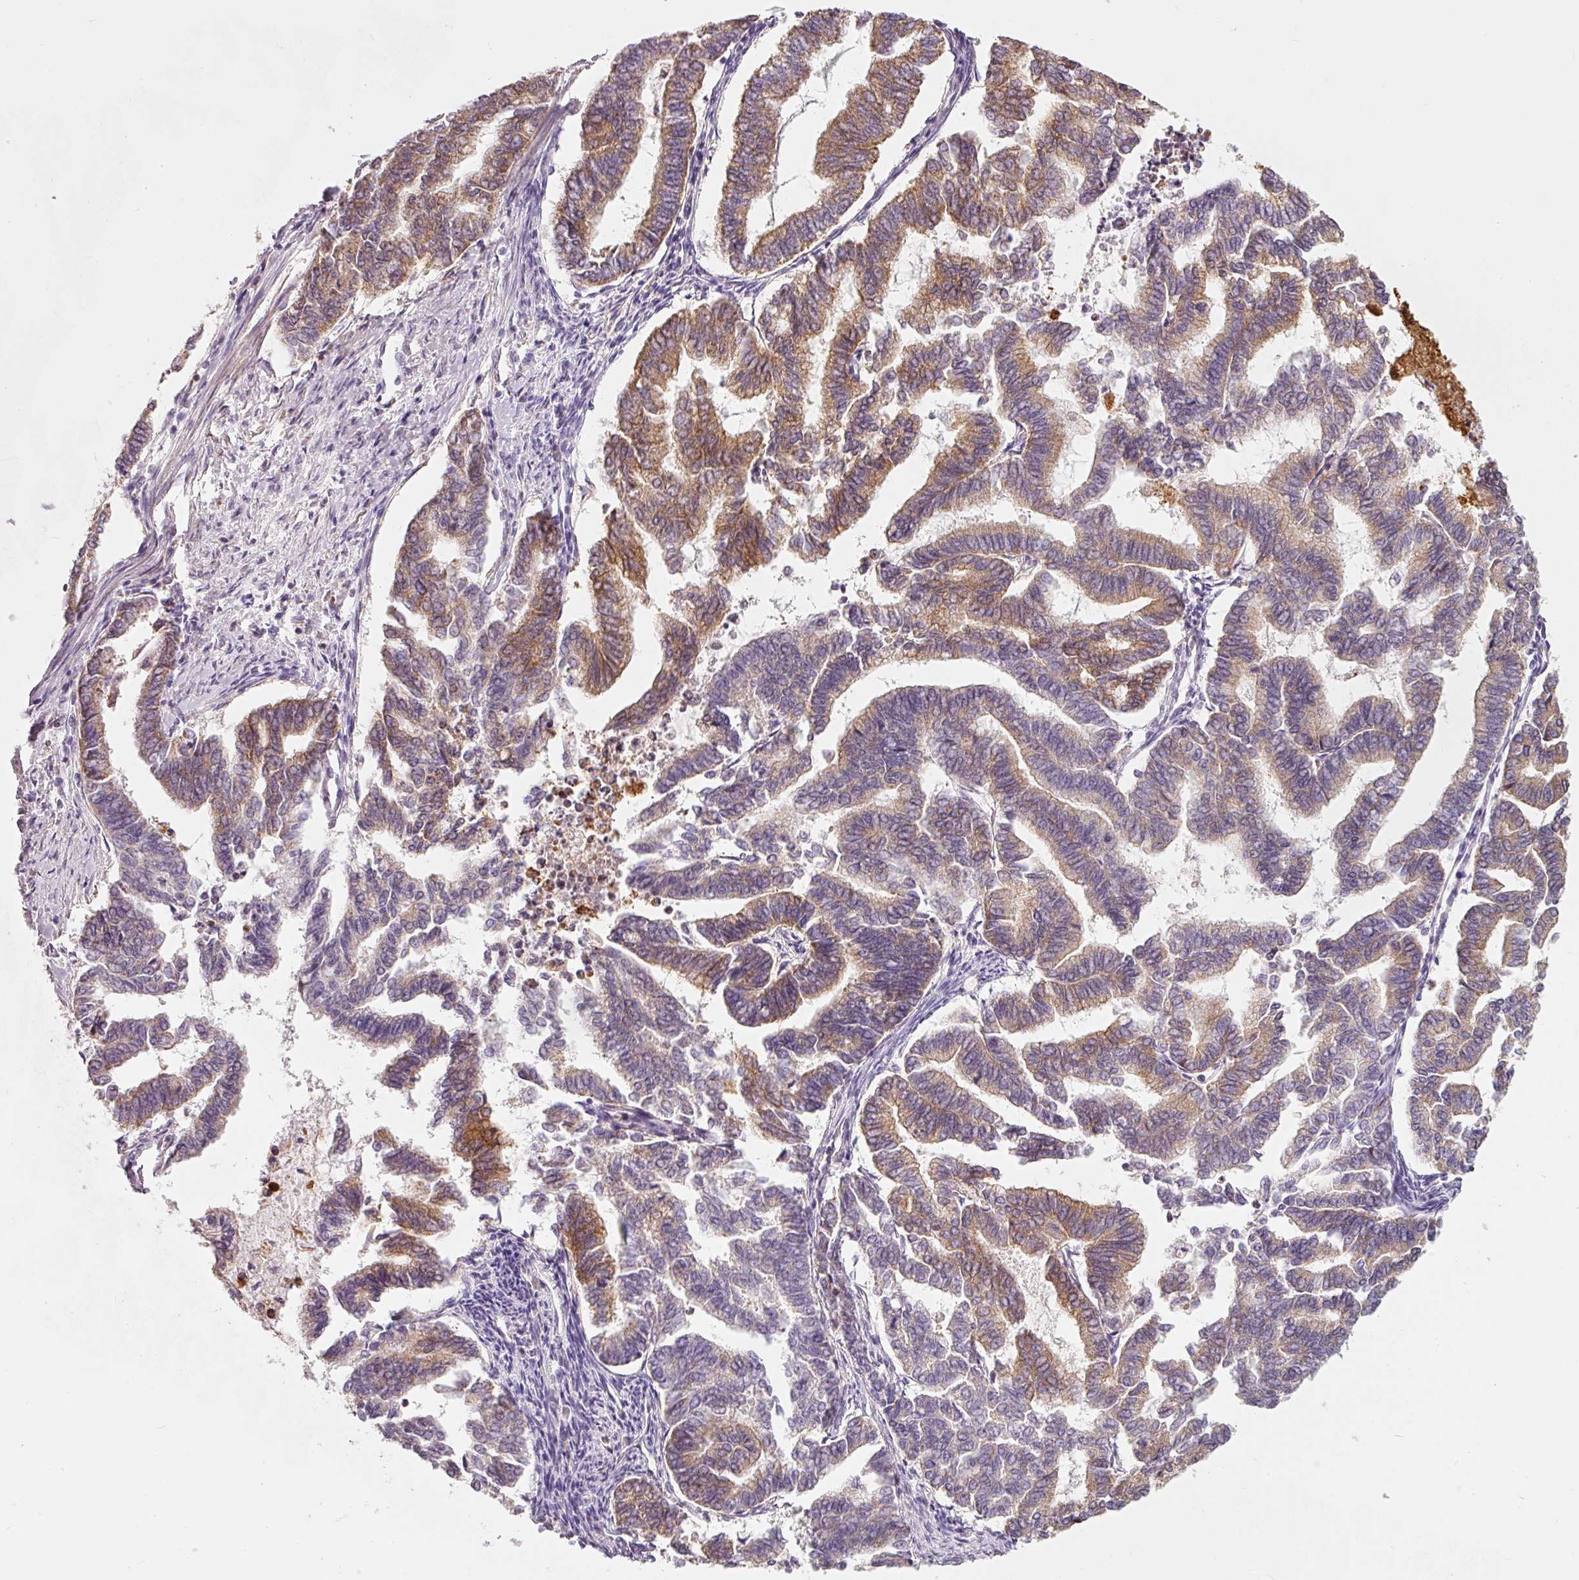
{"staining": {"intensity": "moderate", "quantity": "25%-75%", "location": "cytoplasmic/membranous"}, "tissue": "endometrial cancer", "cell_type": "Tumor cells", "image_type": "cancer", "snomed": [{"axis": "morphology", "description": "Adenocarcinoma, NOS"}, {"axis": "topography", "description": "Endometrium"}], "caption": "Endometrial cancer (adenocarcinoma) tissue shows moderate cytoplasmic/membranous expression in about 25%-75% of tumor cells, visualized by immunohistochemistry.", "gene": "IQGAP2", "patient": {"sex": "female", "age": 79}}